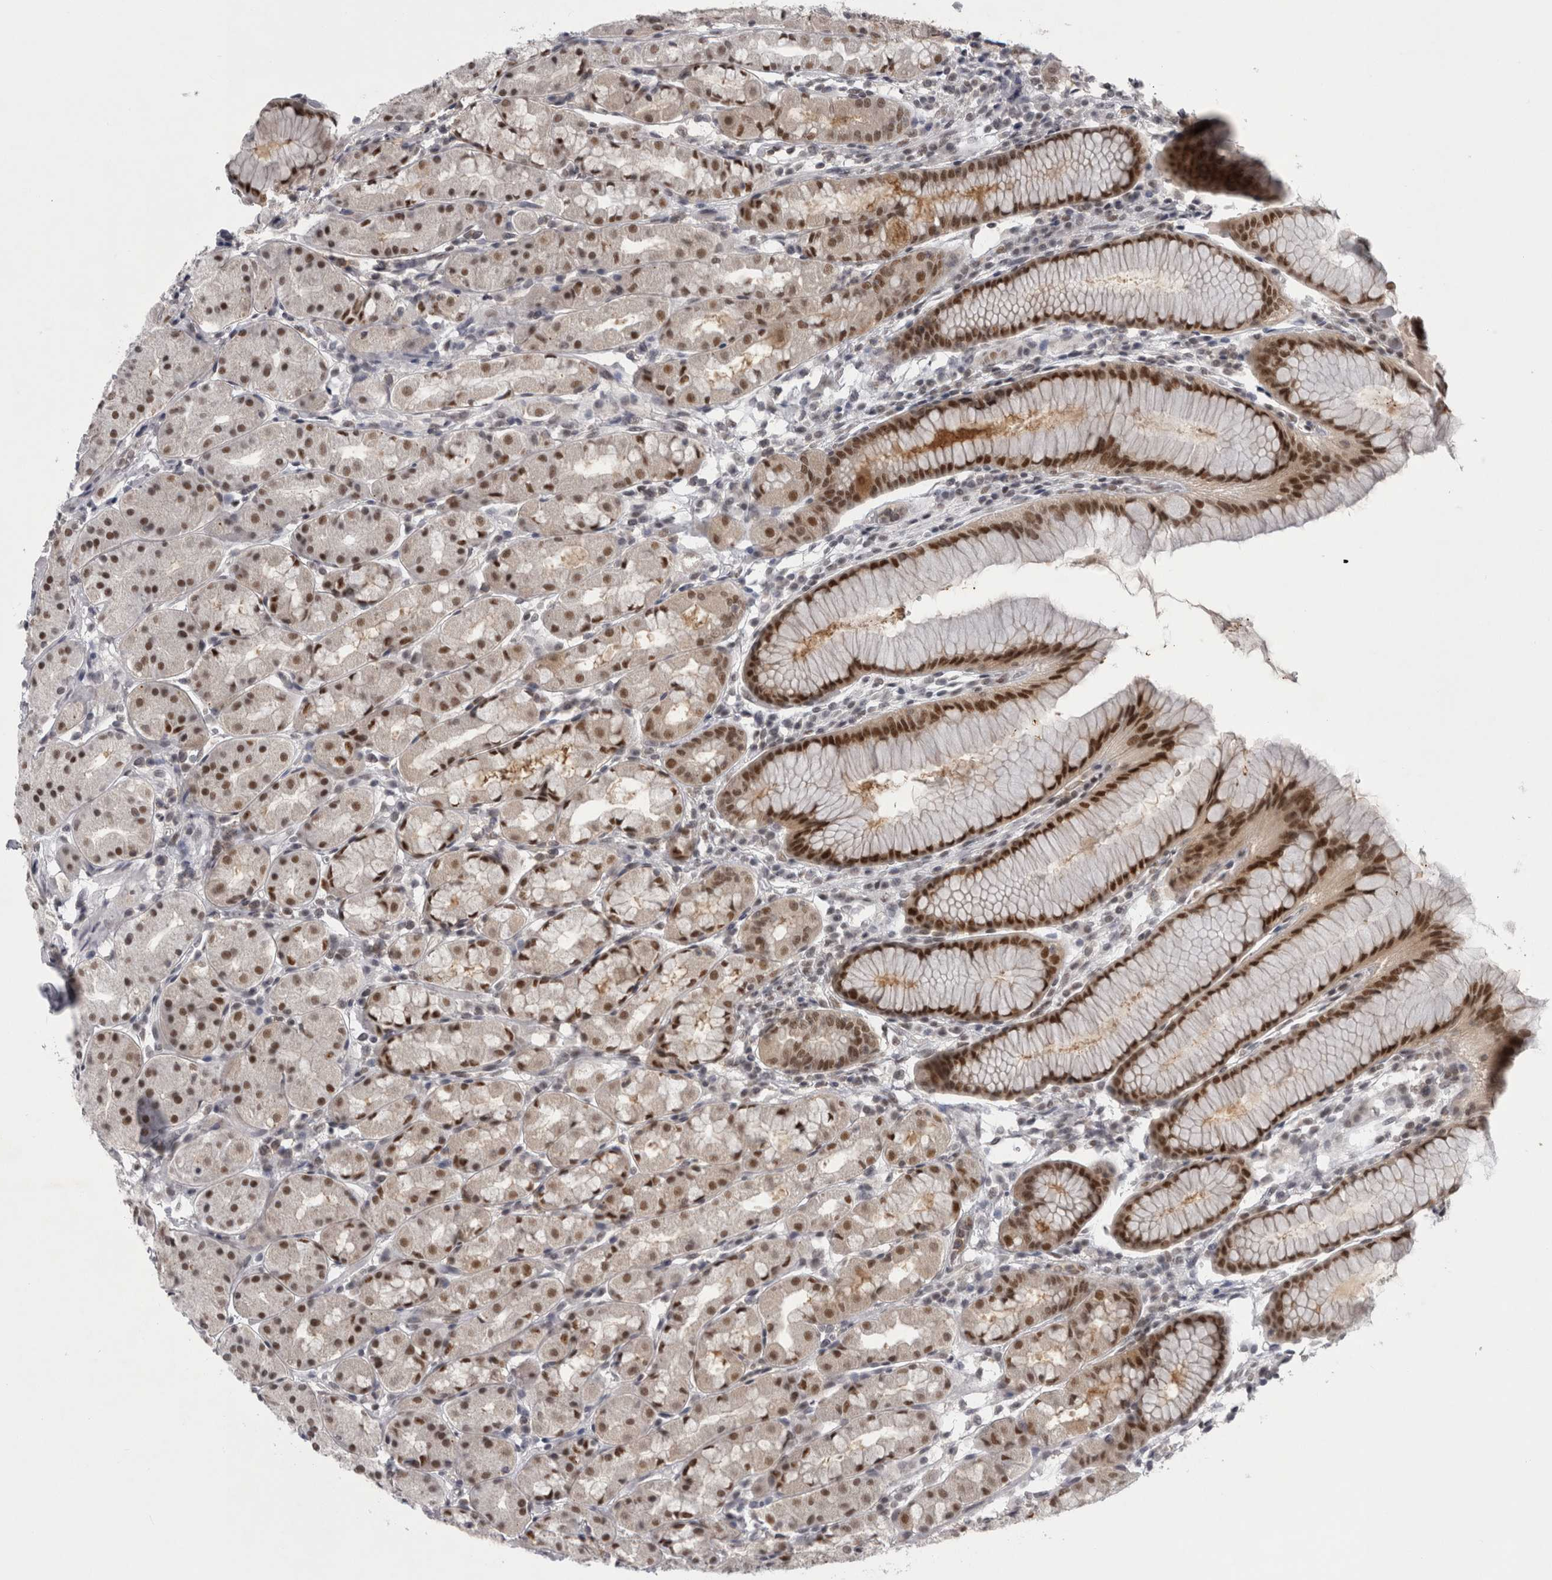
{"staining": {"intensity": "strong", "quantity": ">75%", "location": "nuclear"}, "tissue": "stomach", "cell_type": "Glandular cells", "image_type": "normal", "snomed": [{"axis": "morphology", "description": "Normal tissue, NOS"}, {"axis": "topography", "description": "Stomach, lower"}], "caption": "Protein expression analysis of unremarkable stomach shows strong nuclear expression in about >75% of glandular cells.", "gene": "PSMB2", "patient": {"sex": "female", "age": 56}}